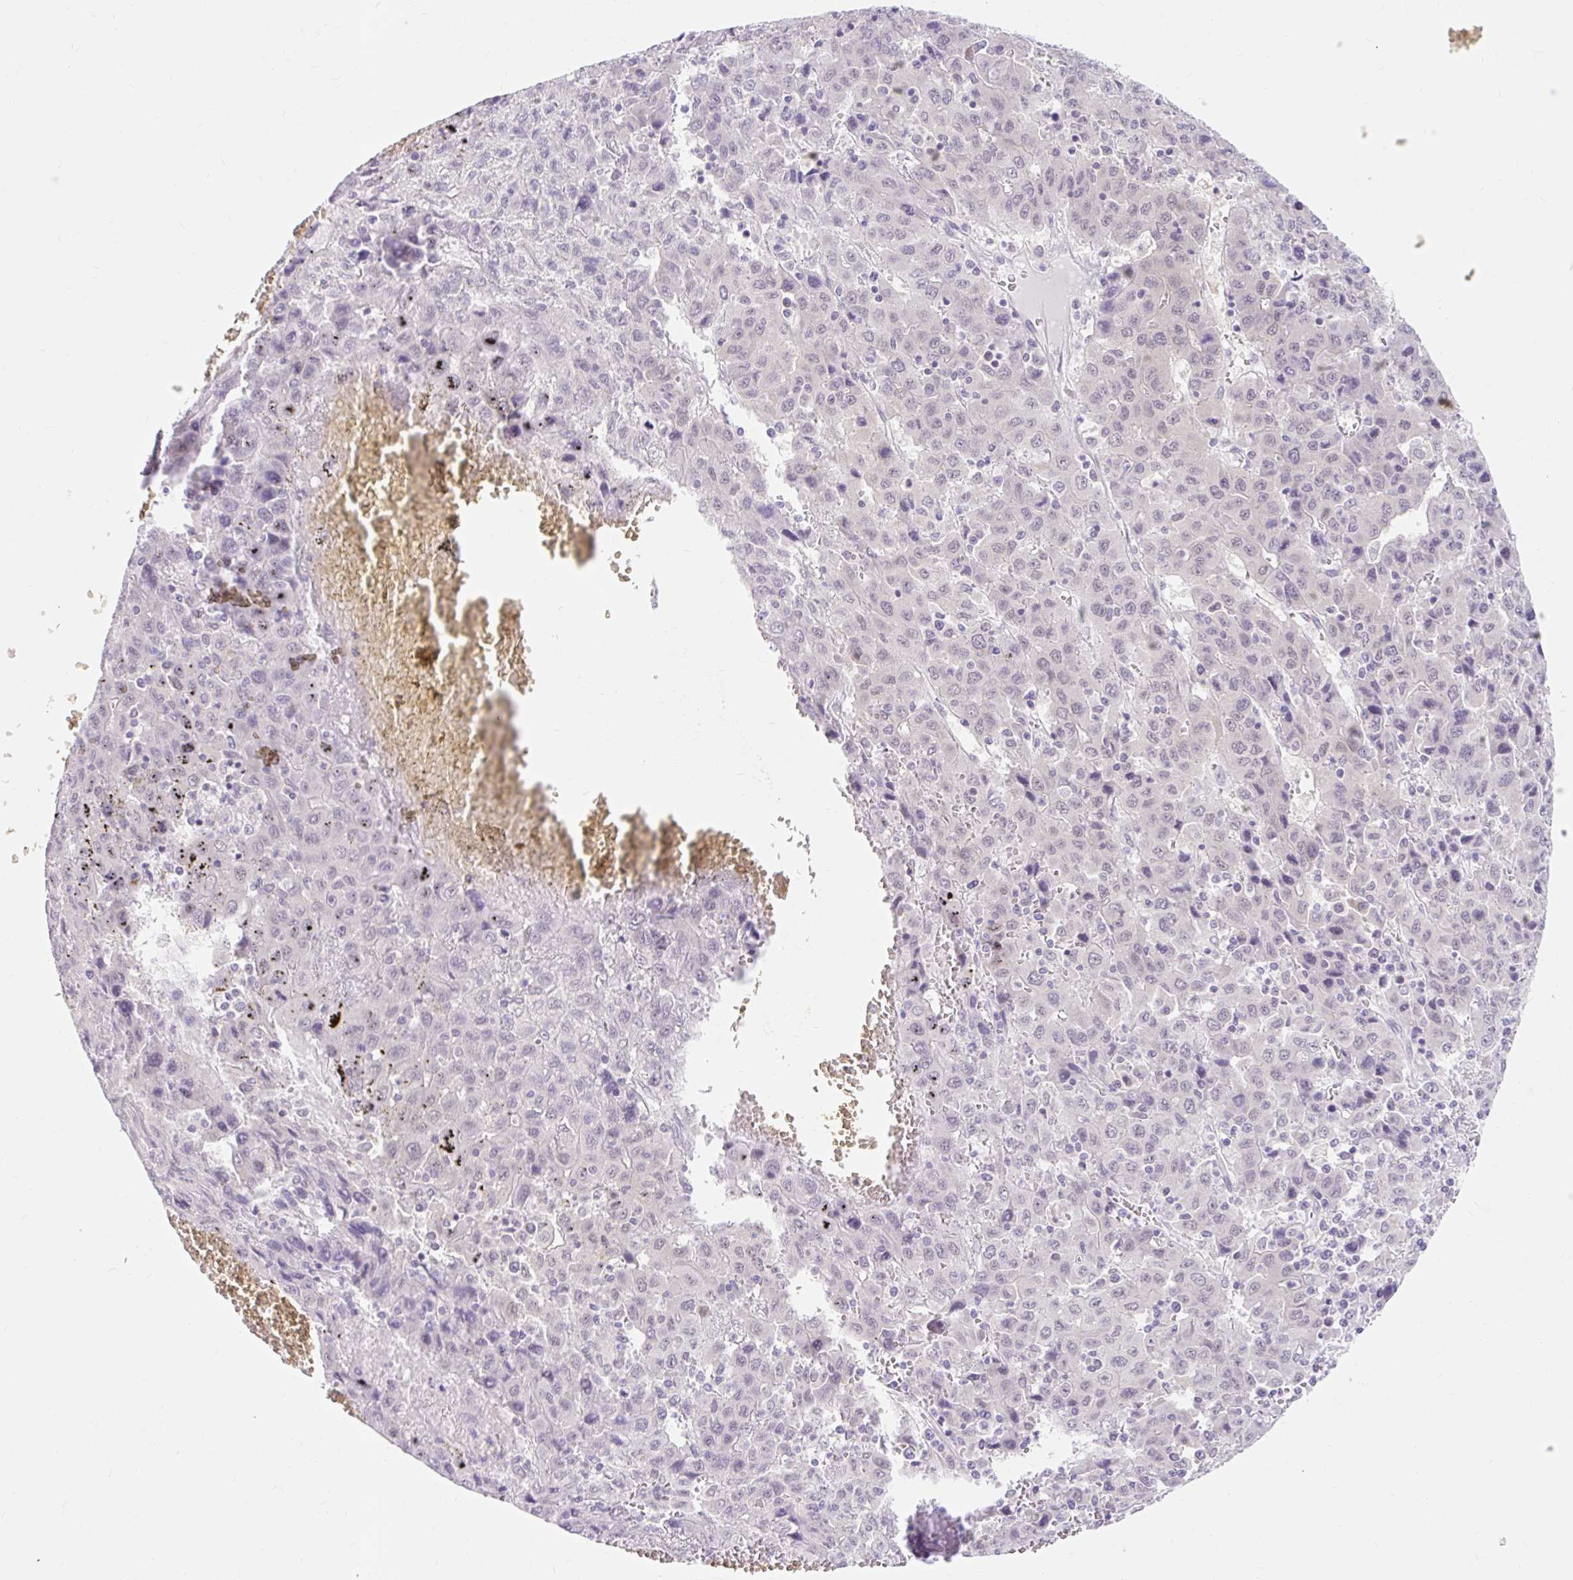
{"staining": {"intensity": "negative", "quantity": "none", "location": "none"}, "tissue": "liver cancer", "cell_type": "Tumor cells", "image_type": "cancer", "snomed": [{"axis": "morphology", "description": "Carcinoma, Hepatocellular, NOS"}, {"axis": "topography", "description": "Liver"}], "caption": "Histopathology image shows no significant protein expression in tumor cells of liver hepatocellular carcinoma.", "gene": "ITPK1", "patient": {"sex": "female", "age": 53}}